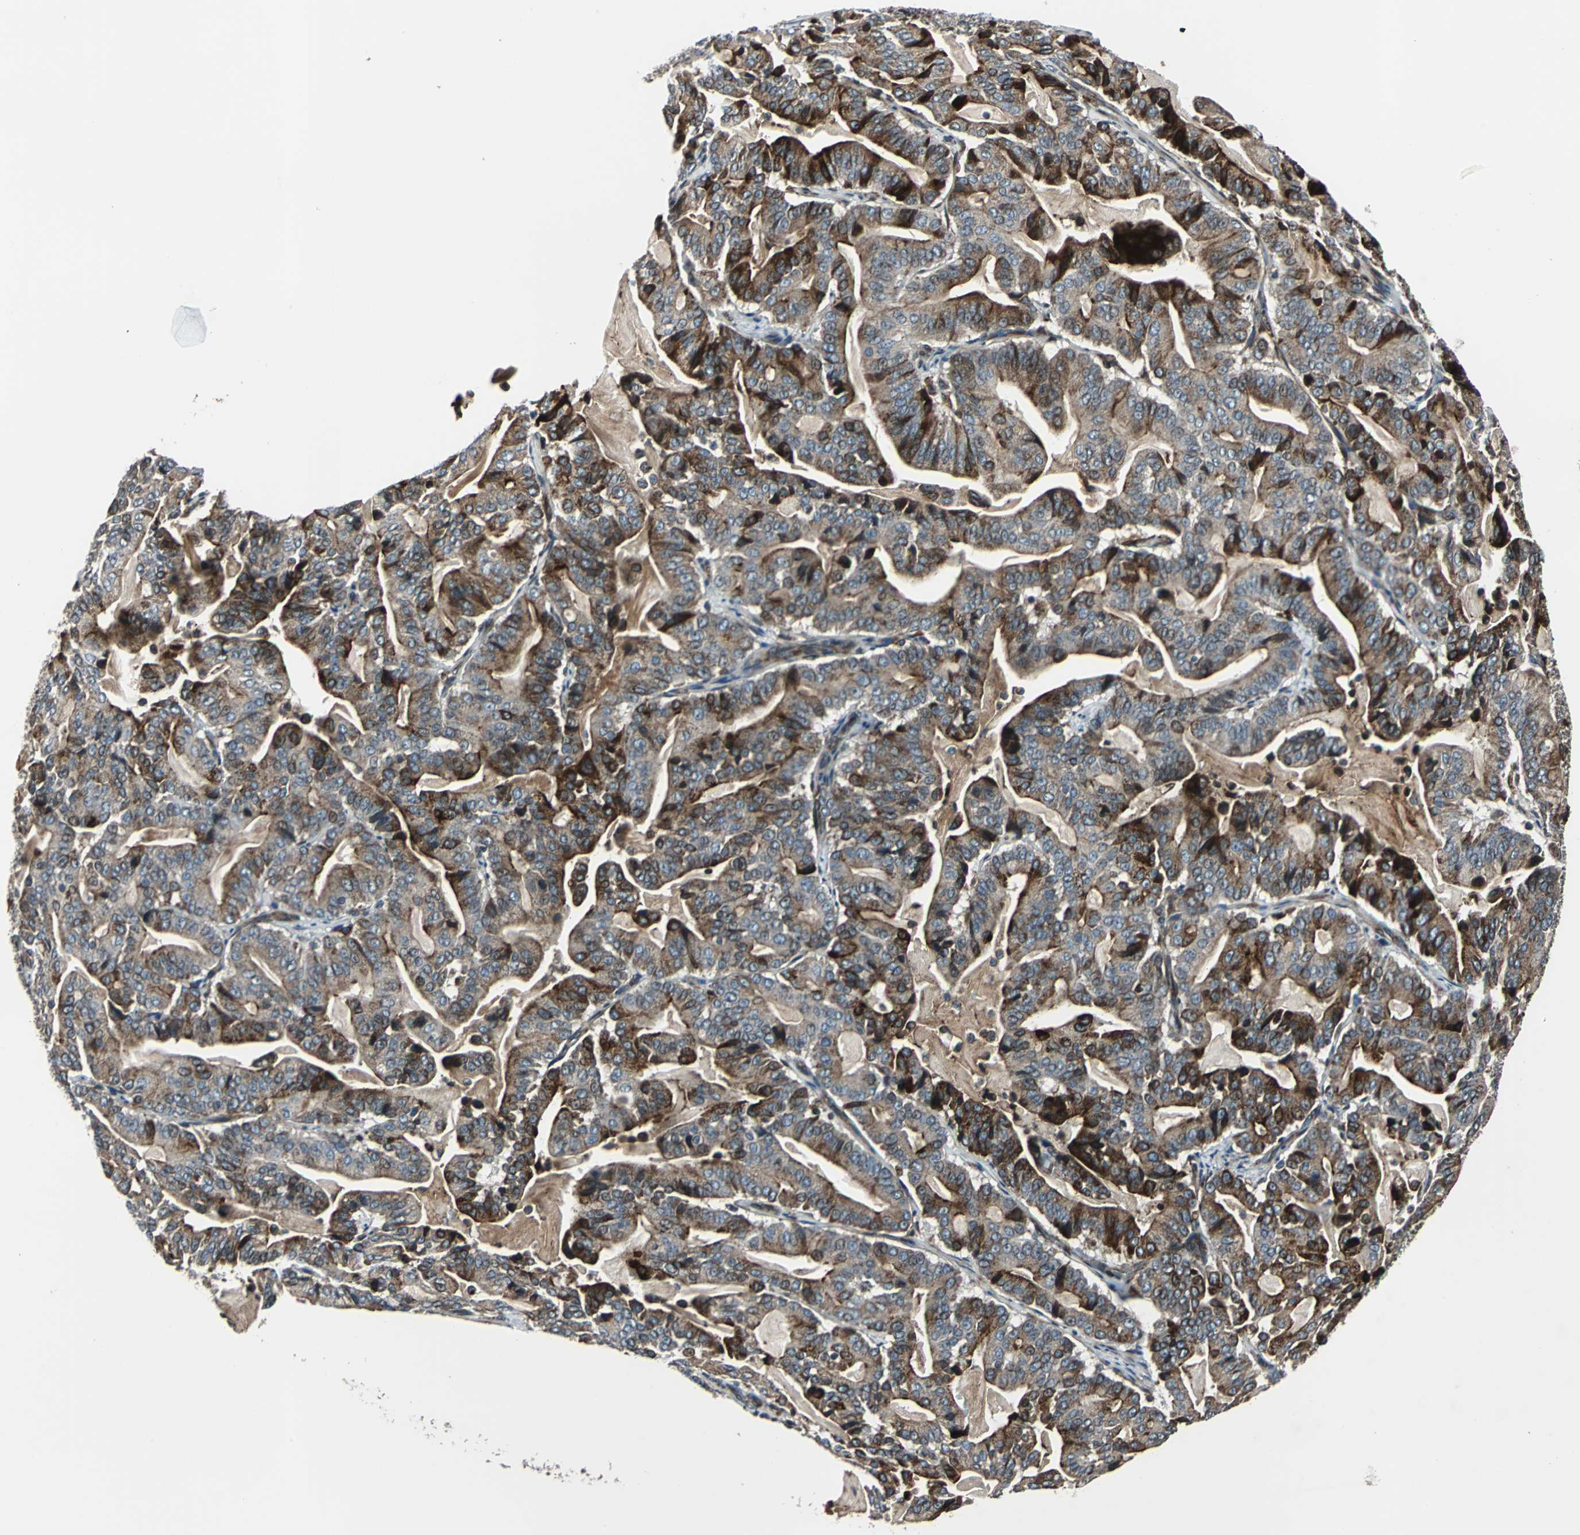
{"staining": {"intensity": "strong", "quantity": ">75%", "location": "cytoplasmic/membranous"}, "tissue": "pancreatic cancer", "cell_type": "Tumor cells", "image_type": "cancer", "snomed": [{"axis": "morphology", "description": "Adenocarcinoma, NOS"}, {"axis": "topography", "description": "Pancreas"}], "caption": "Immunohistochemistry (IHC) of human adenocarcinoma (pancreatic) demonstrates high levels of strong cytoplasmic/membranous positivity in about >75% of tumor cells.", "gene": "HTATIP2", "patient": {"sex": "male", "age": 63}}